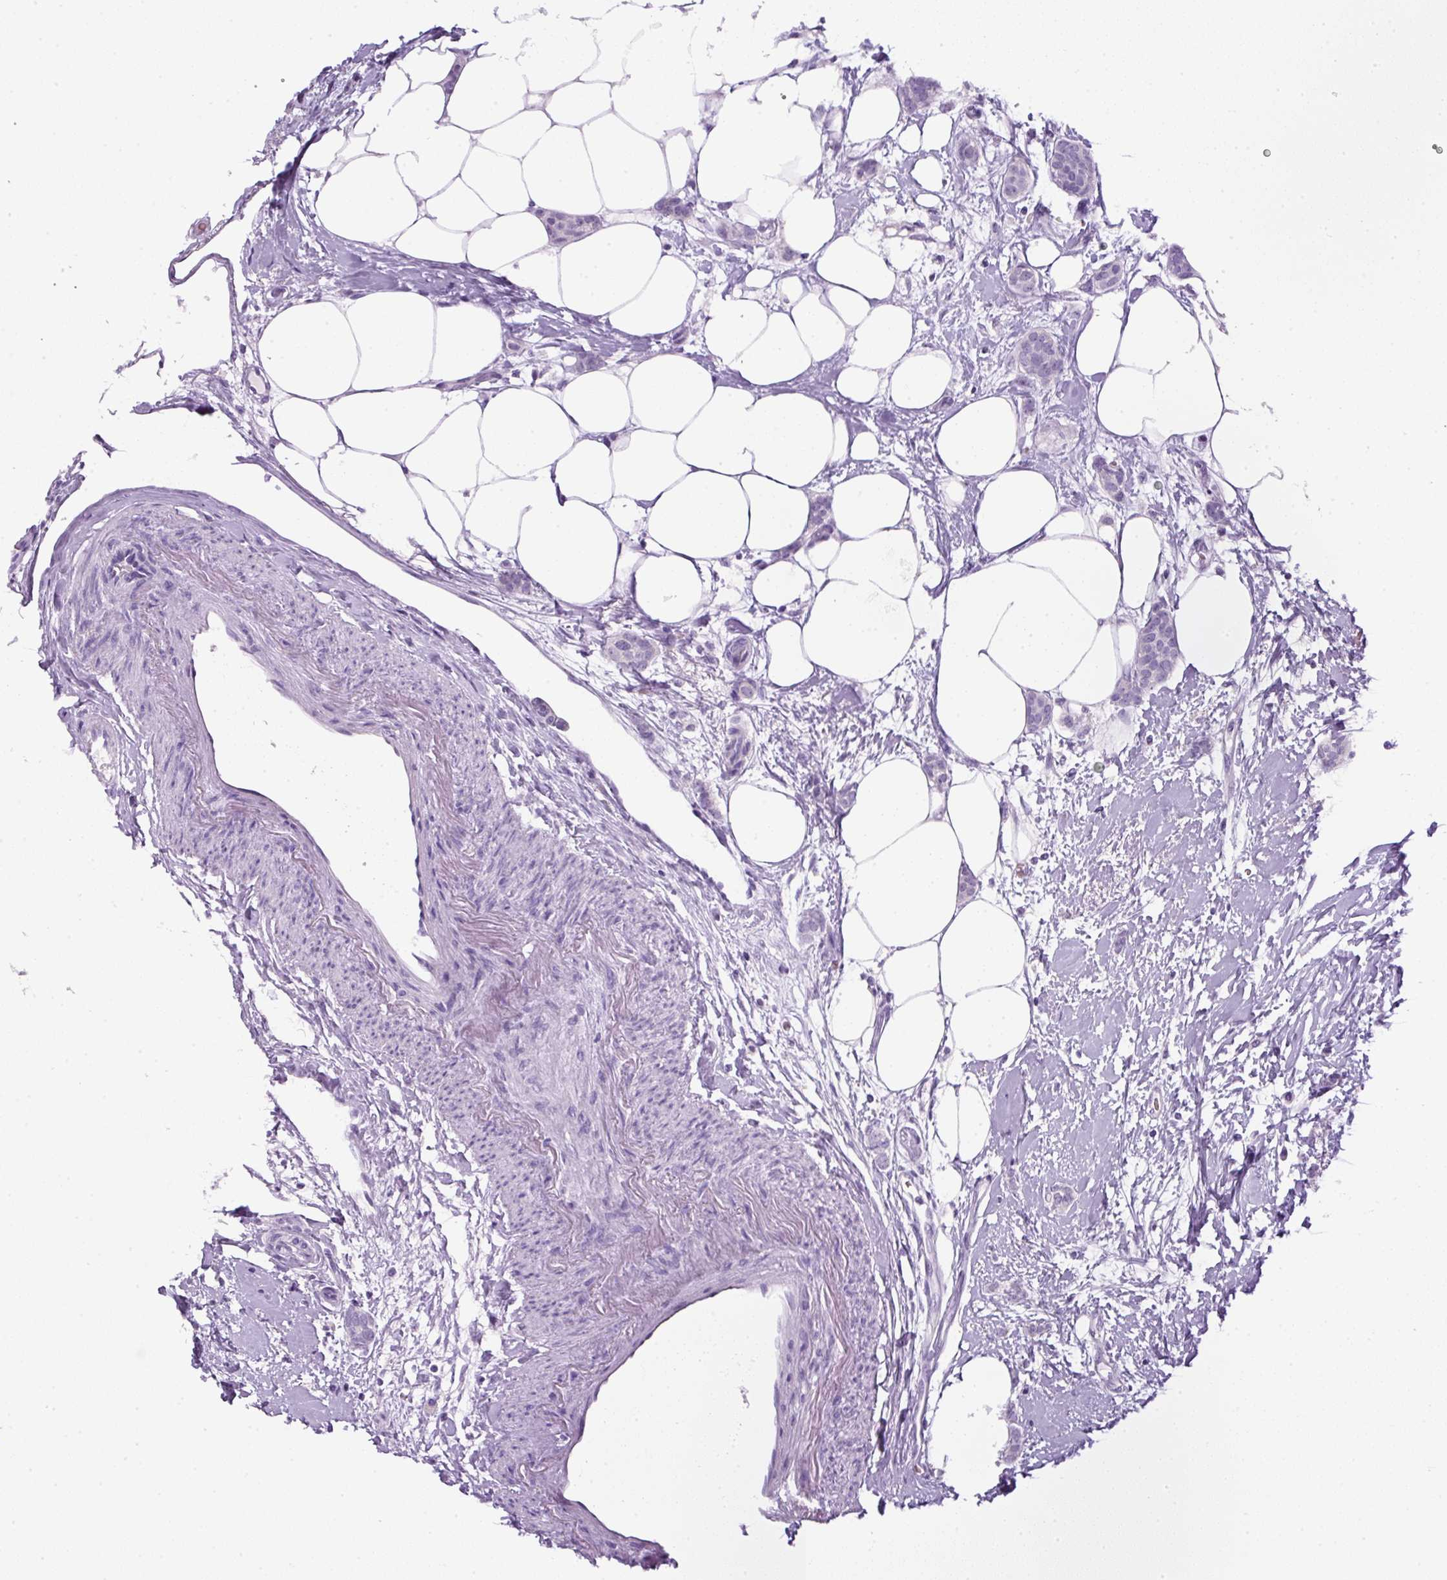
{"staining": {"intensity": "negative", "quantity": "none", "location": "none"}, "tissue": "breast cancer", "cell_type": "Tumor cells", "image_type": "cancer", "snomed": [{"axis": "morphology", "description": "Duct carcinoma"}, {"axis": "topography", "description": "Breast"}], "caption": "DAB immunohistochemical staining of human infiltrating ductal carcinoma (breast) displays no significant staining in tumor cells.", "gene": "RHBDD2", "patient": {"sex": "female", "age": 72}}